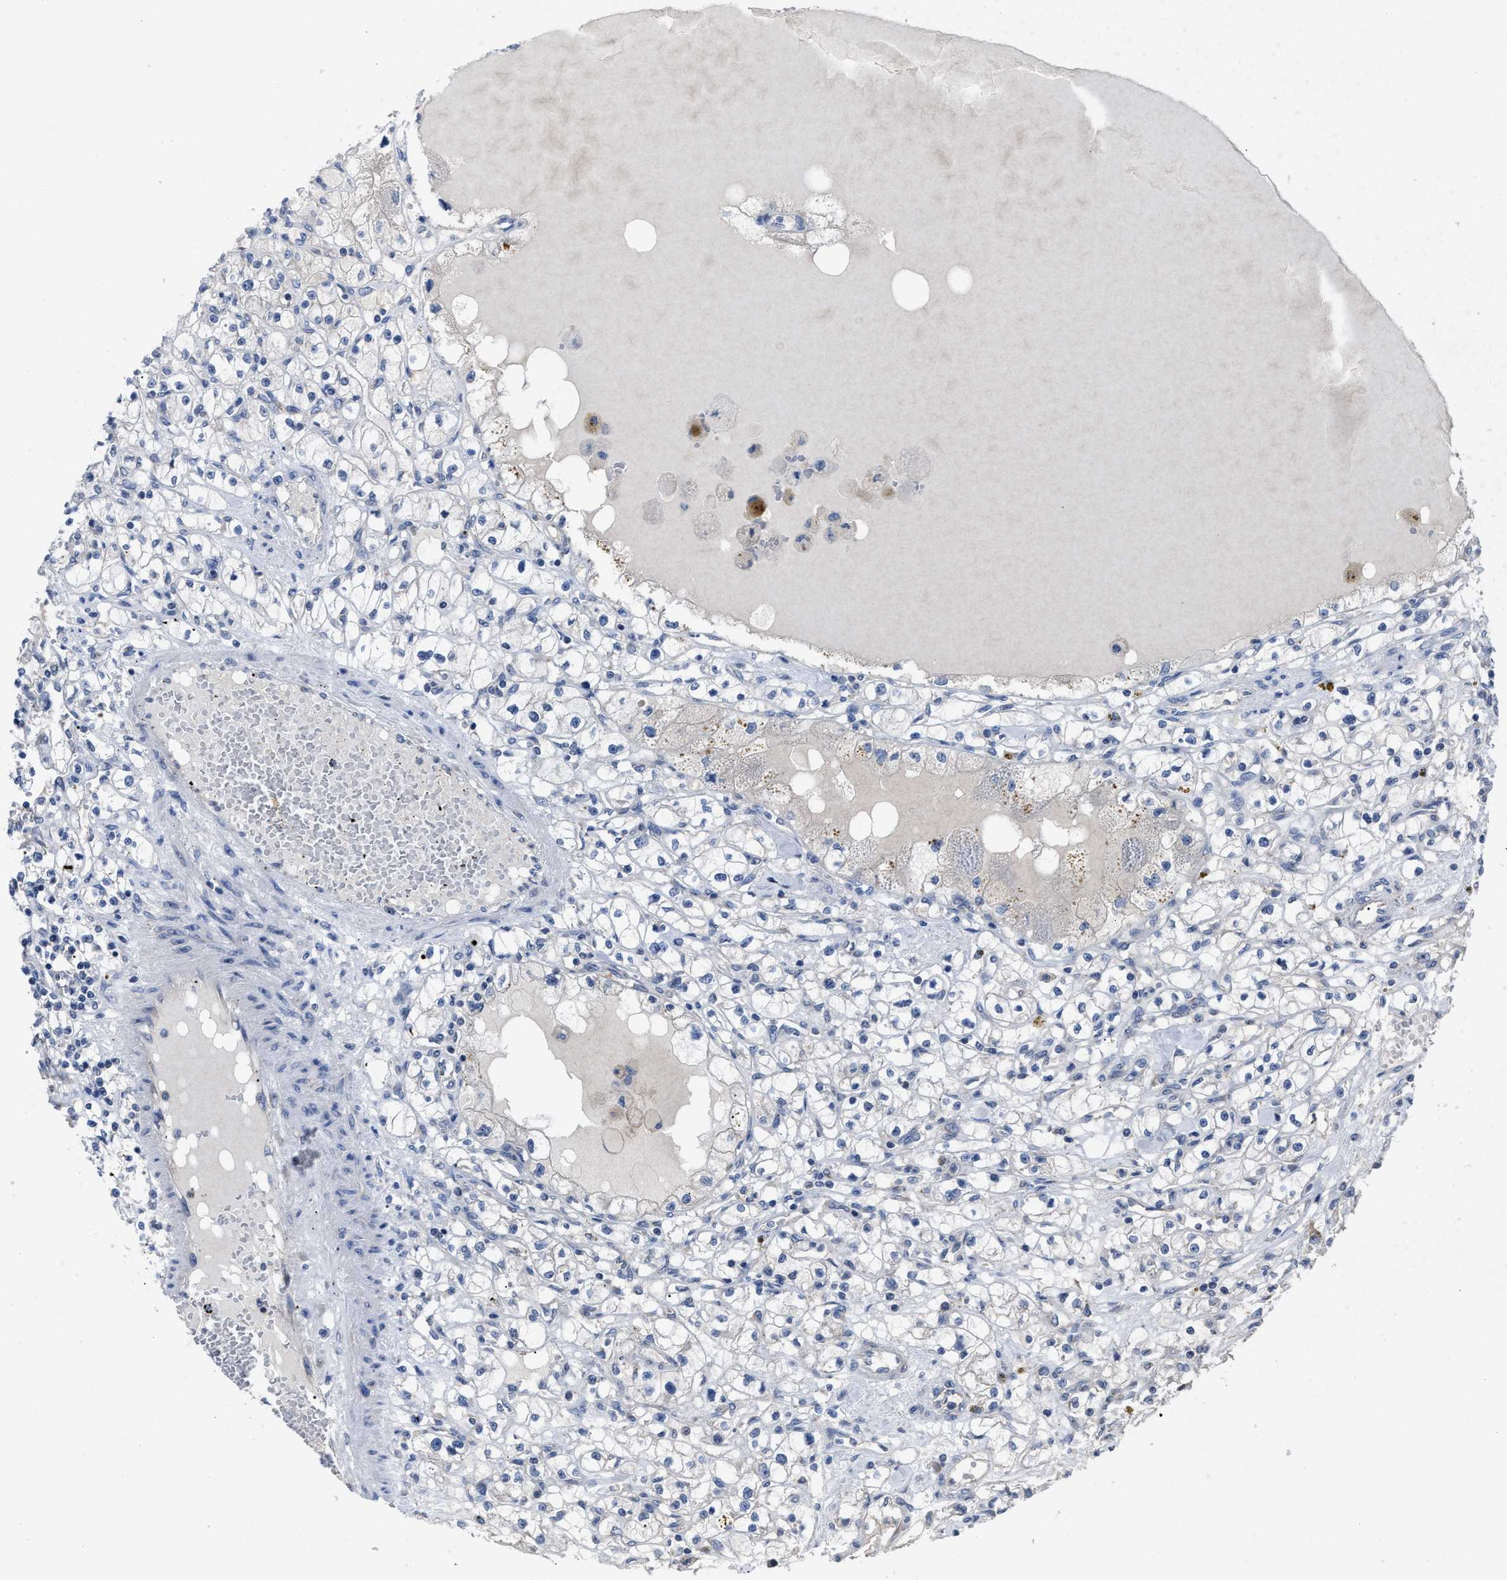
{"staining": {"intensity": "negative", "quantity": "none", "location": "none"}, "tissue": "renal cancer", "cell_type": "Tumor cells", "image_type": "cancer", "snomed": [{"axis": "morphology", "description": "Adenocarcinoma, NOS"}, {"axis": "topography", "description": "Kidney"}], "caption": "The micrograph demonstrates no staining of tumor cells in adenocarcinoma (renal).", "gene": "UPF1", "patient": {"sex": "male", "age": 56}}